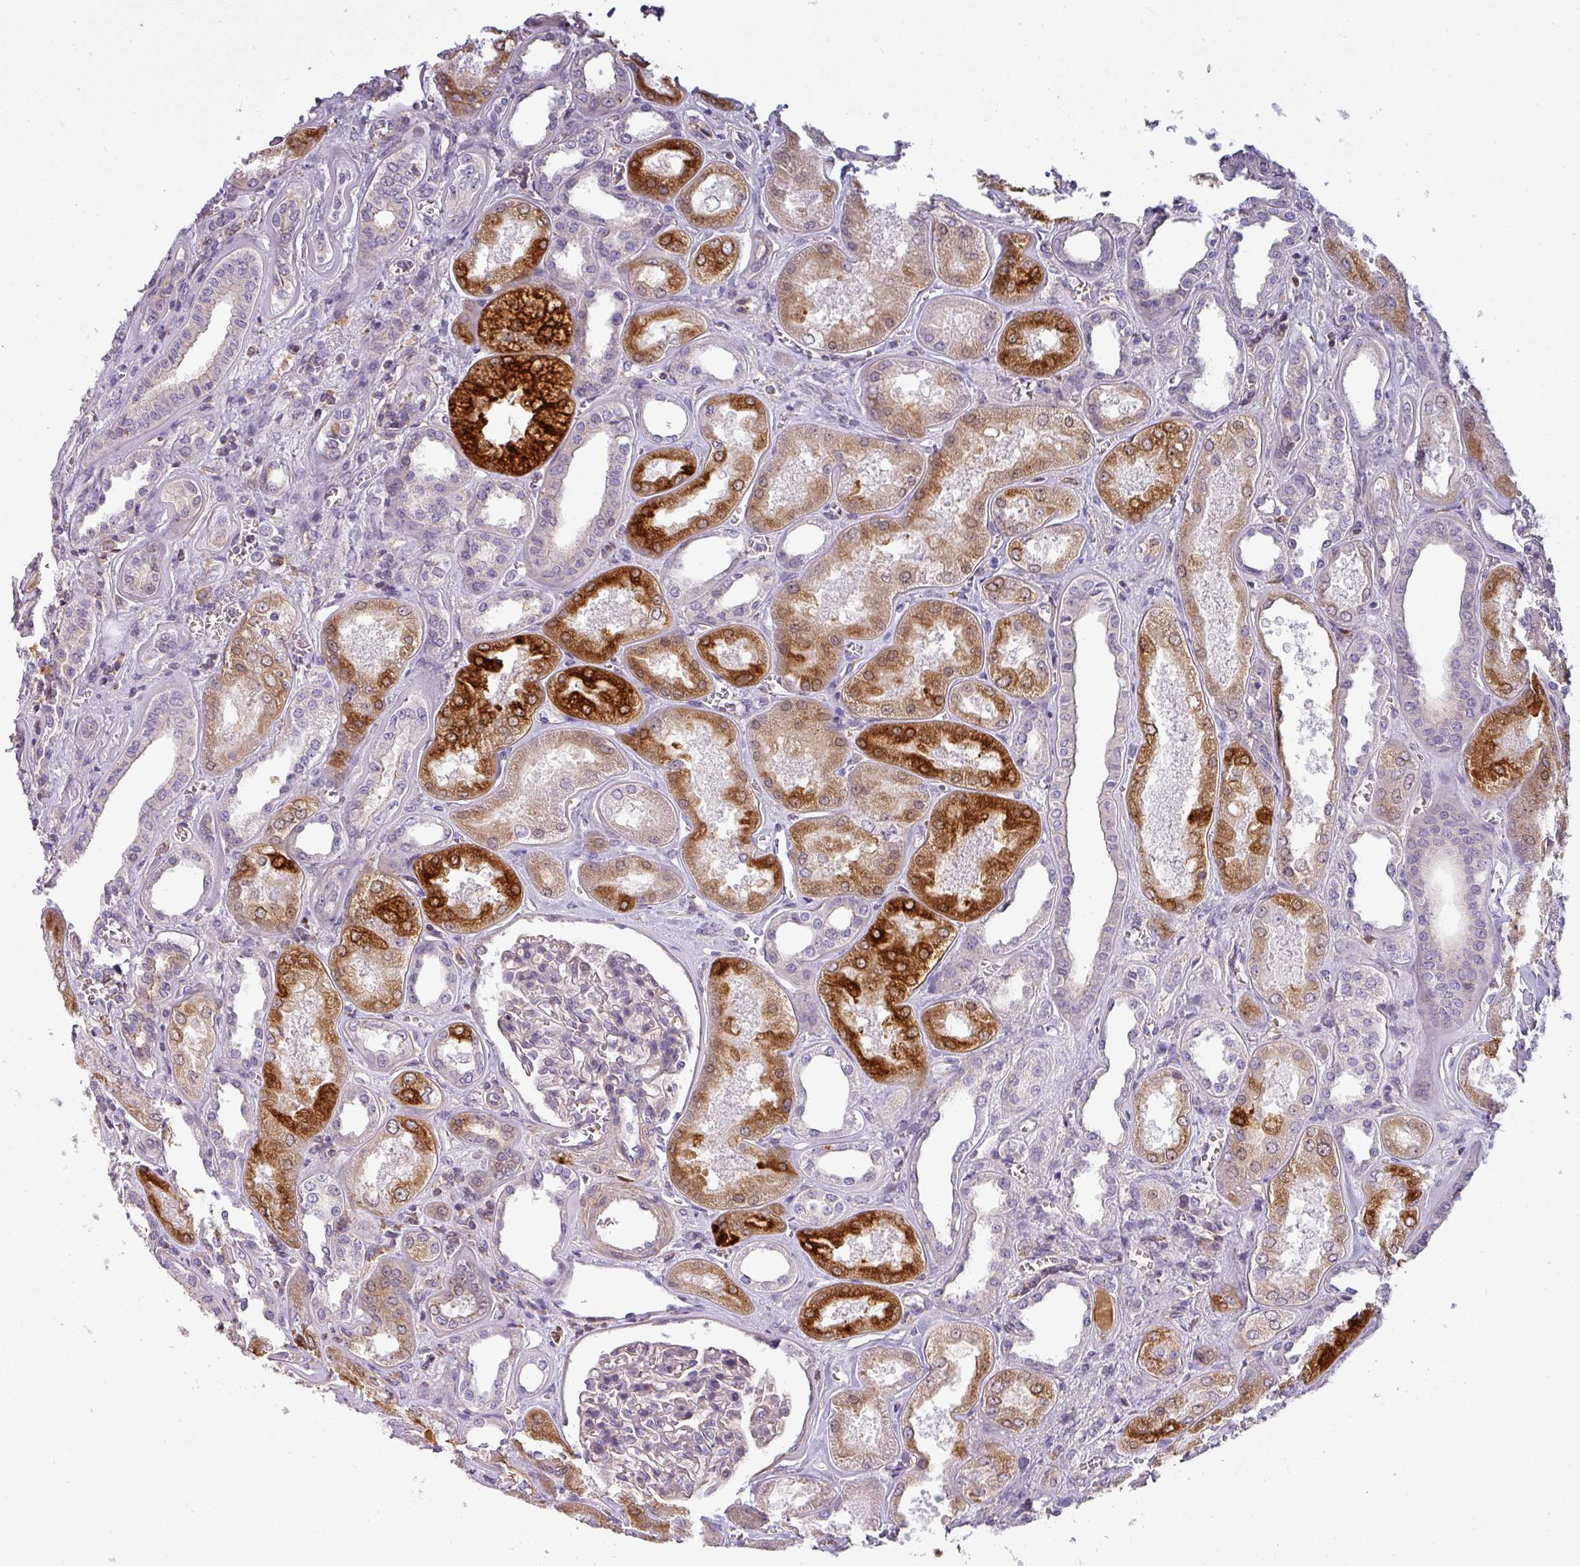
{"staining": {"intensity": "negative", "quantity": "none", "location": "none"}, "tissue": "kidney", "cell_type": "Cells in glomeruli", "image_type": "normal", "snomed": [{"axis": "morphology", "description": "Normal tissue, NOS"}, {"axis": "morphology", "description": "Adenocarcinoma, NOS"}, {"axis": "topography", "description": "Kidney"}], "caption": "Immunohistochemical staining of unremarkable human kidney demonstrates no significant staining in cells in glomeruli. Brightfield microscopy of immunohistochemistry (IHC) stained with DAB (brown) and hematoxylin (blue), captured at high magnification.", "gene": "ZNF835", "patient": {"sex": "female", "age": 68}}